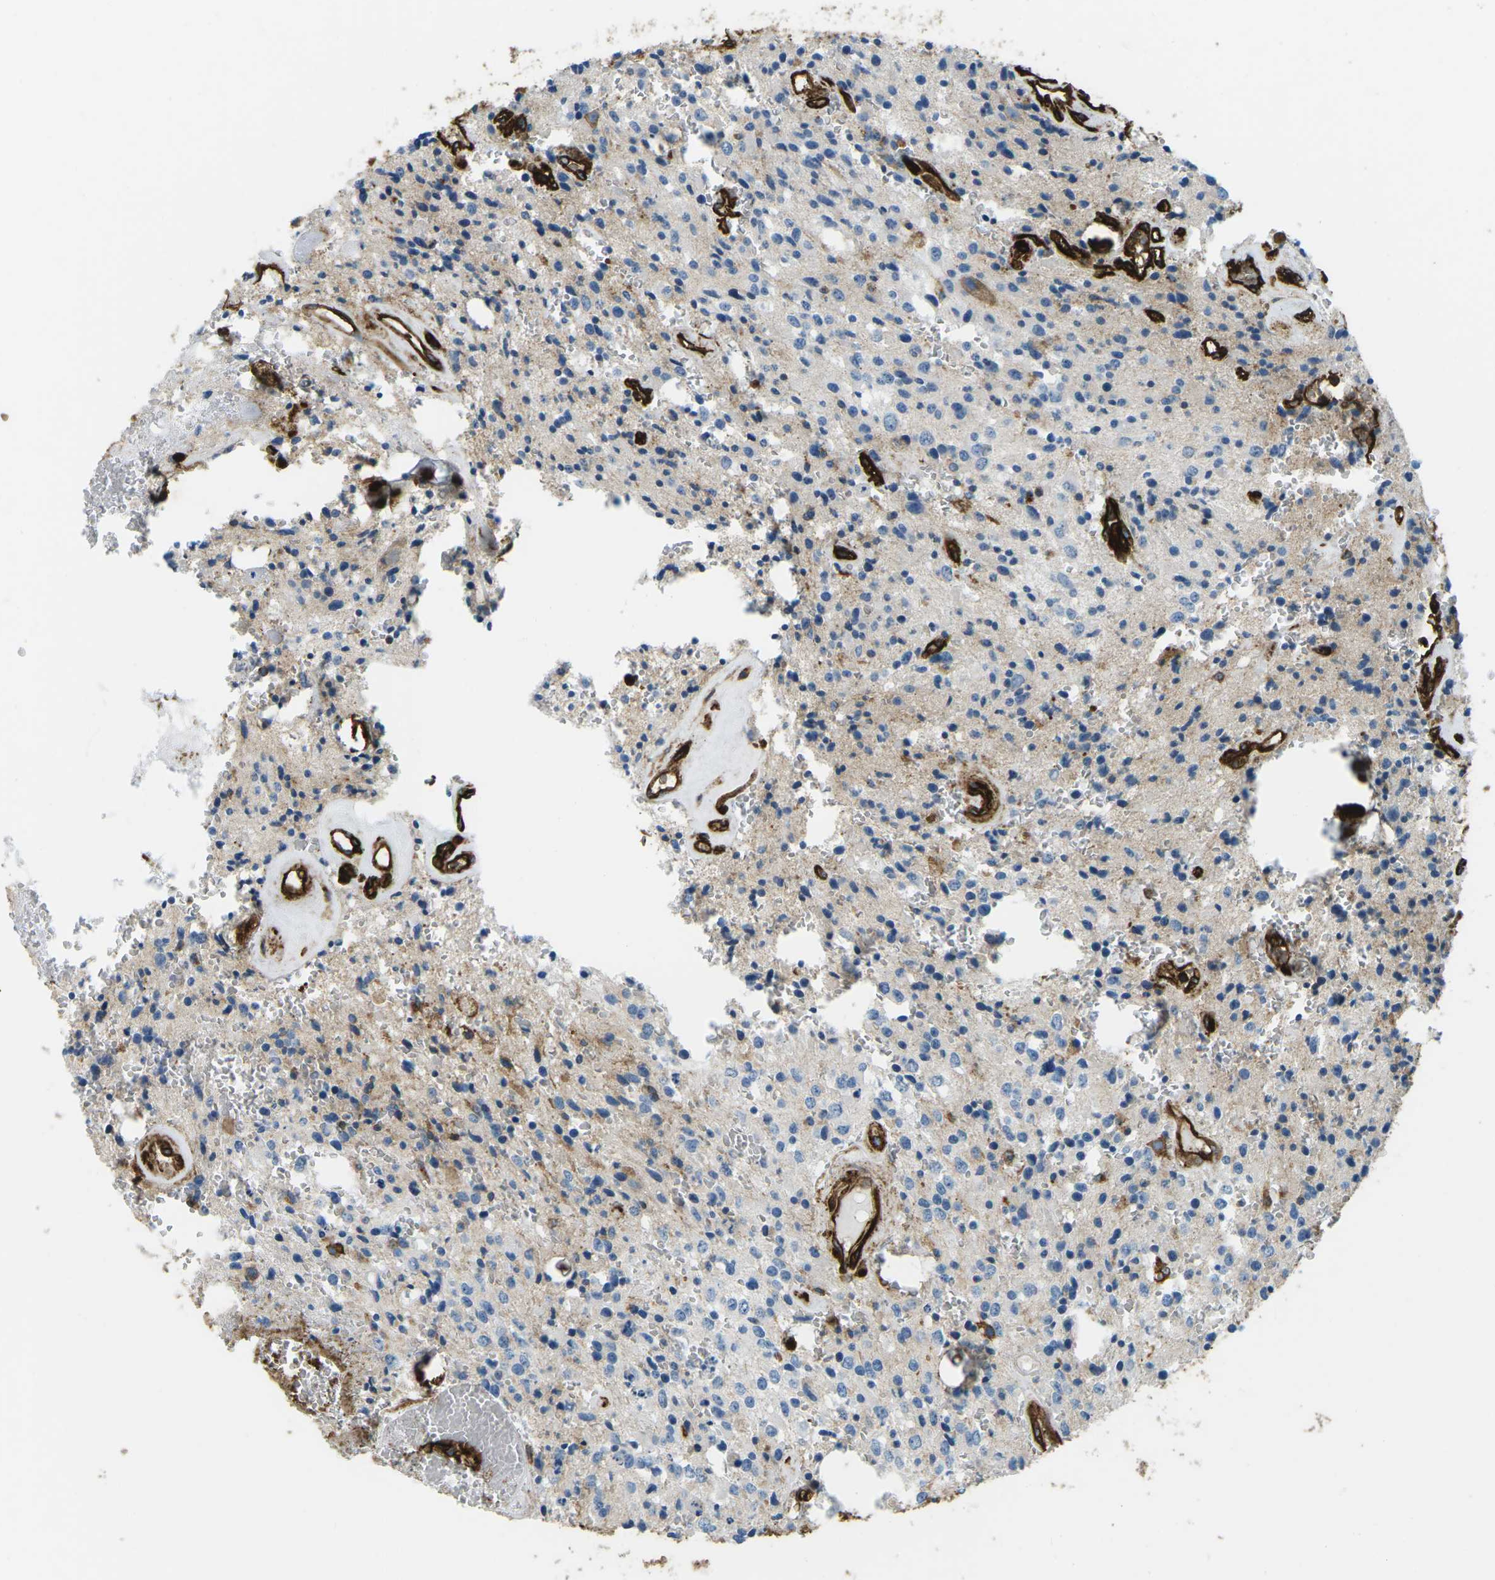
{"staining": {"intensity": "negative", "quantity": "none", "location": "none"}, "tissue": "glioma", "cell_type": "Tumor cells", "image_type": "cancer", "snomed": [{"axis": "morphology", "description": "Glioma, malignant, Low grade"}, {"axis": "topography", "description": "Brain"}], "caption": "Immunohistochemistry image of malignant glioma (low-grade) stained for a protein (brown), which demonstrates no expression in tumor cells.", "gene": "HLA-B", "patient": {"sex": "male", "age": 58}}